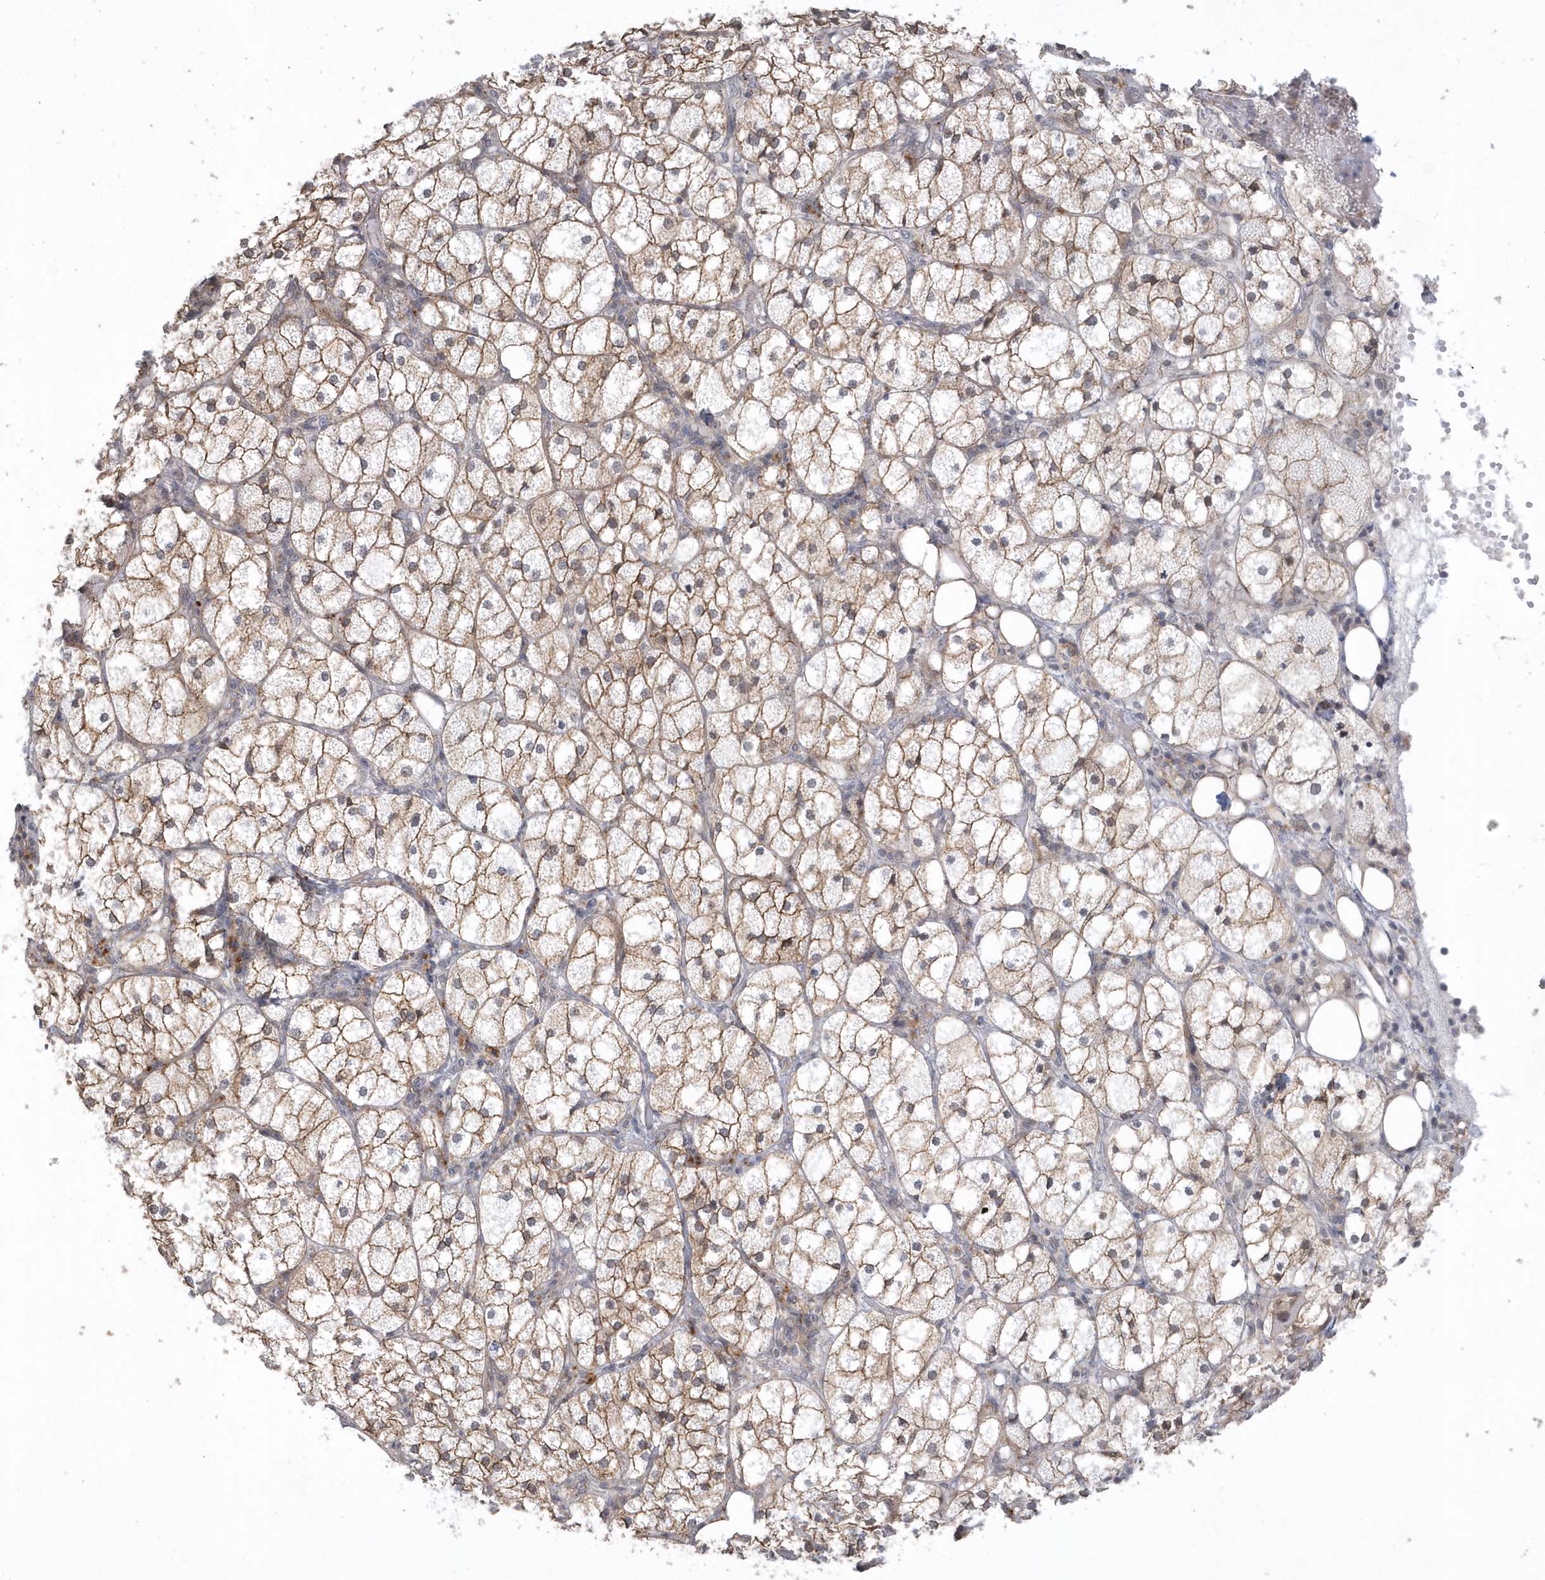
{"staining": {"intensity": "moderate", "quantity": ">75%", "location": "cytoplasmic/membranous"}, "tissue": "adrenal gland", "cell_type": "Glandular cells", "image_type": "normal", "snomed": [{"axis": "morphology", "description": "Normal tissue, NOS"}, {"axis": "topography", "description": "Adrenal gland"}], "caption": "A medium amount of moderate cytoplasmic/membranous staining is present in approximately >75% of glandular cells in benign adrenal gland.", "gene": "CRIP3", "patient": {"sex": "female", "age": 61}}